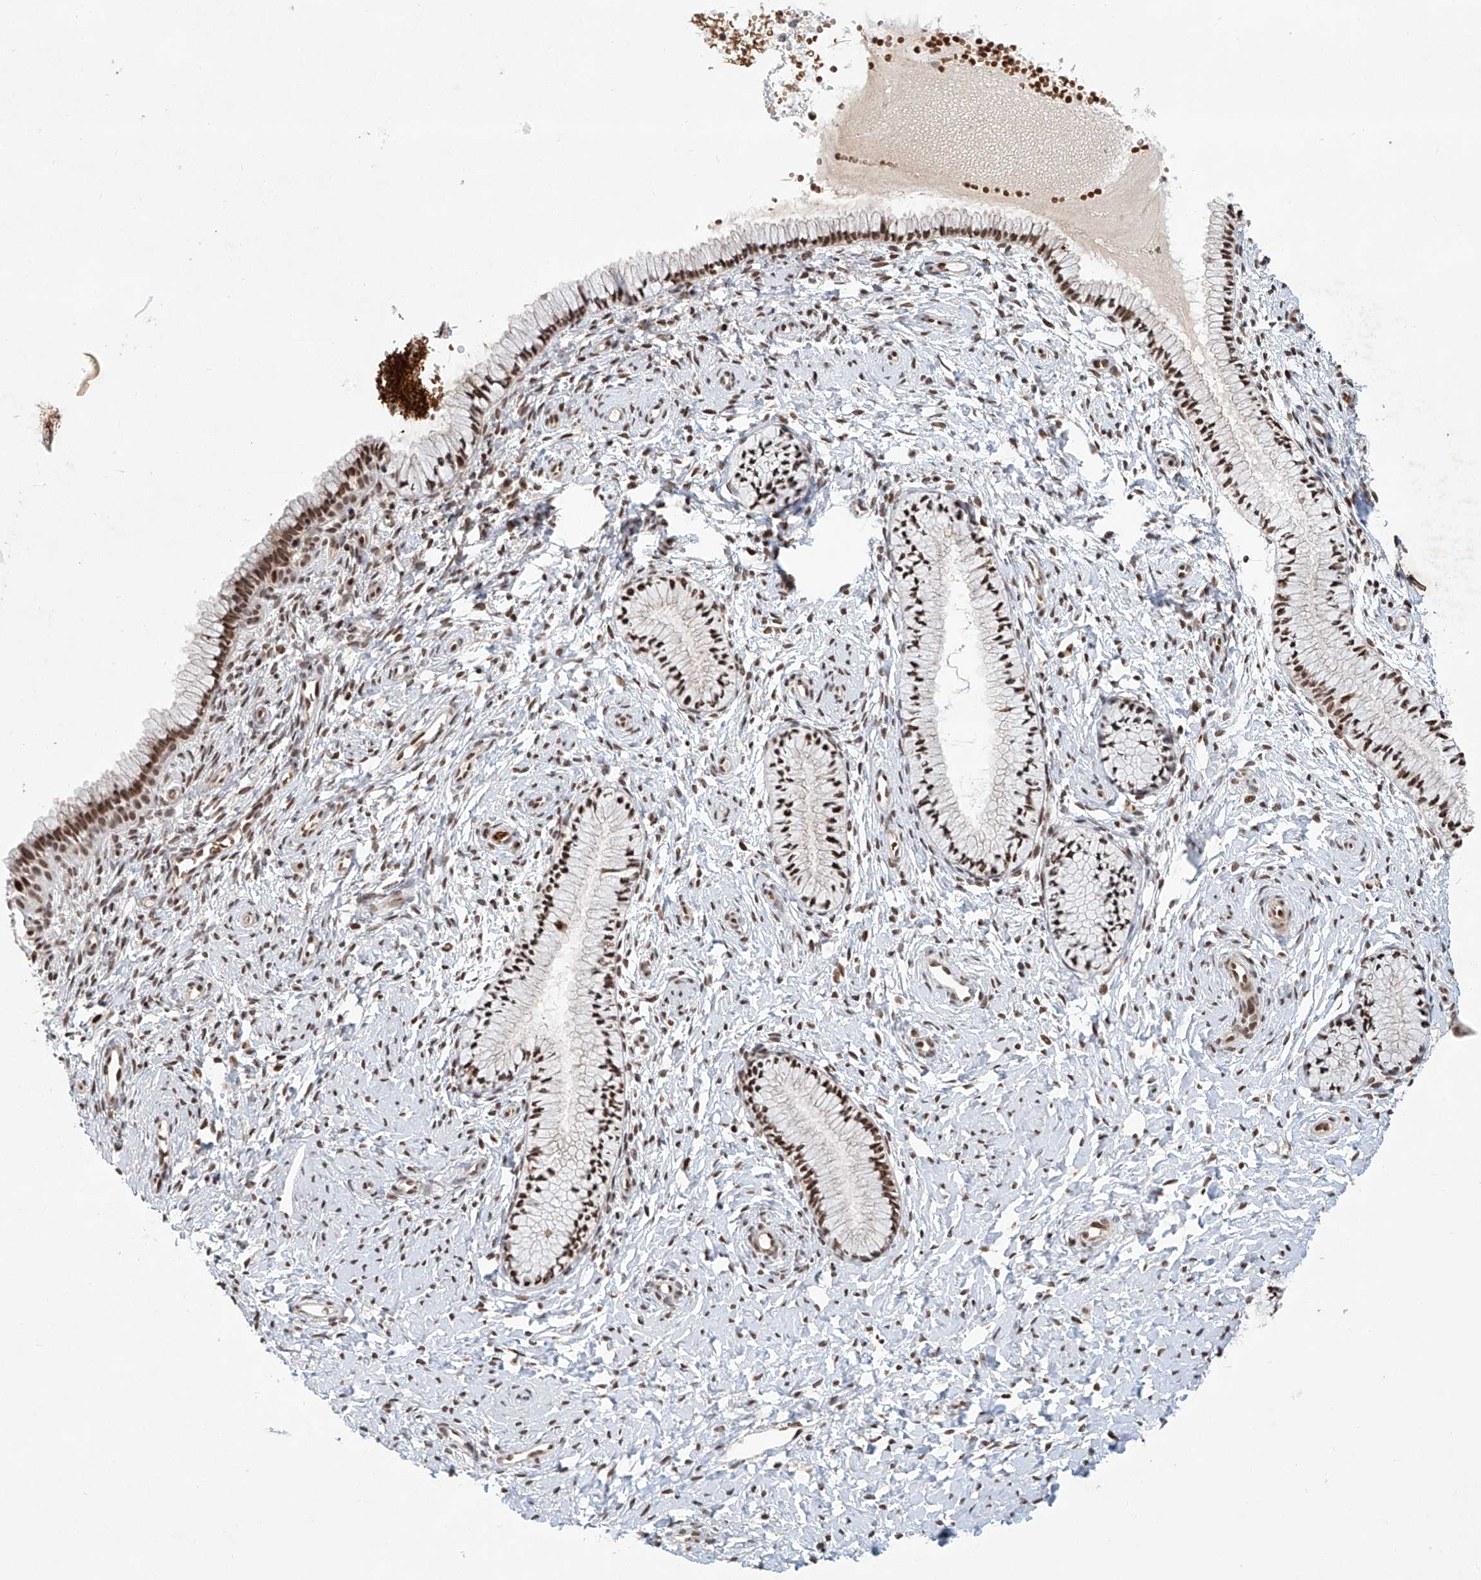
{"staining": {"intensity": "strong", "quantity": ">75%", "location": "nuclear"}, "tissue": "cervix", "cell_type": "Glandular cells", "image_type": "normal", "snomed": [{"axis": "morphology", "description": "Normal tissue, NOS"}, {"axis": "topography", "description": "Cervix"}], "caption": "Brown immunohistochemical staining in benign cervix reveals strong nuclear expression in about >75% of glandular cells. Using DAB (brown) and hematoxylin (blue) stains, captured at high magnification using brightfield microscopy.", "gene": "ZNF470", "patient": {"sex": "female", "age": 33}}